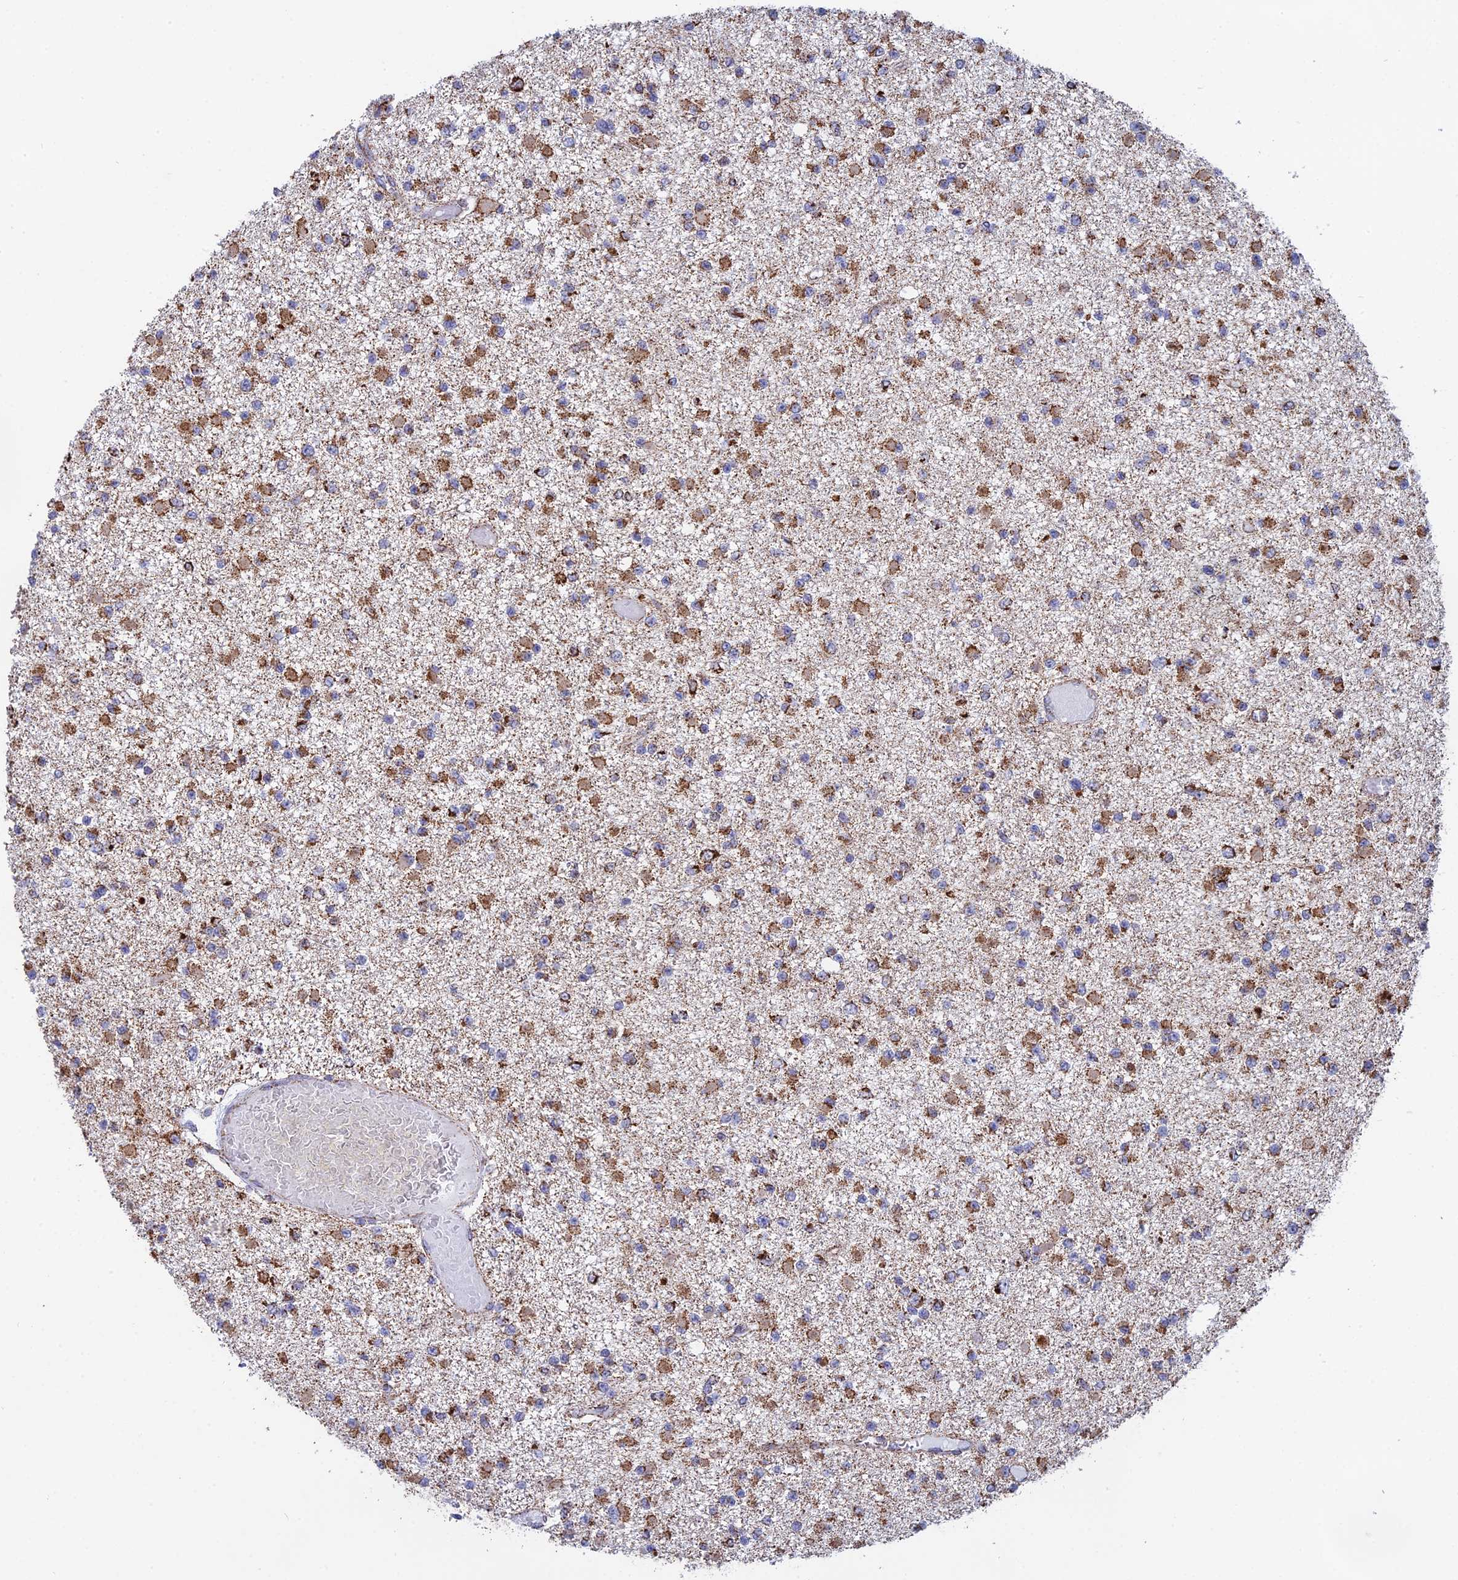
{"staining": {"intensity": "moderate", "quantity": ">75%", "location": "cytoplasmic/membranous"}, "tissue": "glioma", "cell_type": "Tumor cells", "image_type": "cancer", "snomed": [{"axis": "morphology", "description": "Glioma, malignant, Low grade"}, {"axis": "topography", "description": "Brain"}], "caption": "The immunohistochemical stain labels moderate cytoplasmic/membranous positivity in tumor cells of glioma tissue.", "gene": "CDC16", "patient": {"sex": "female", "age": 22}}